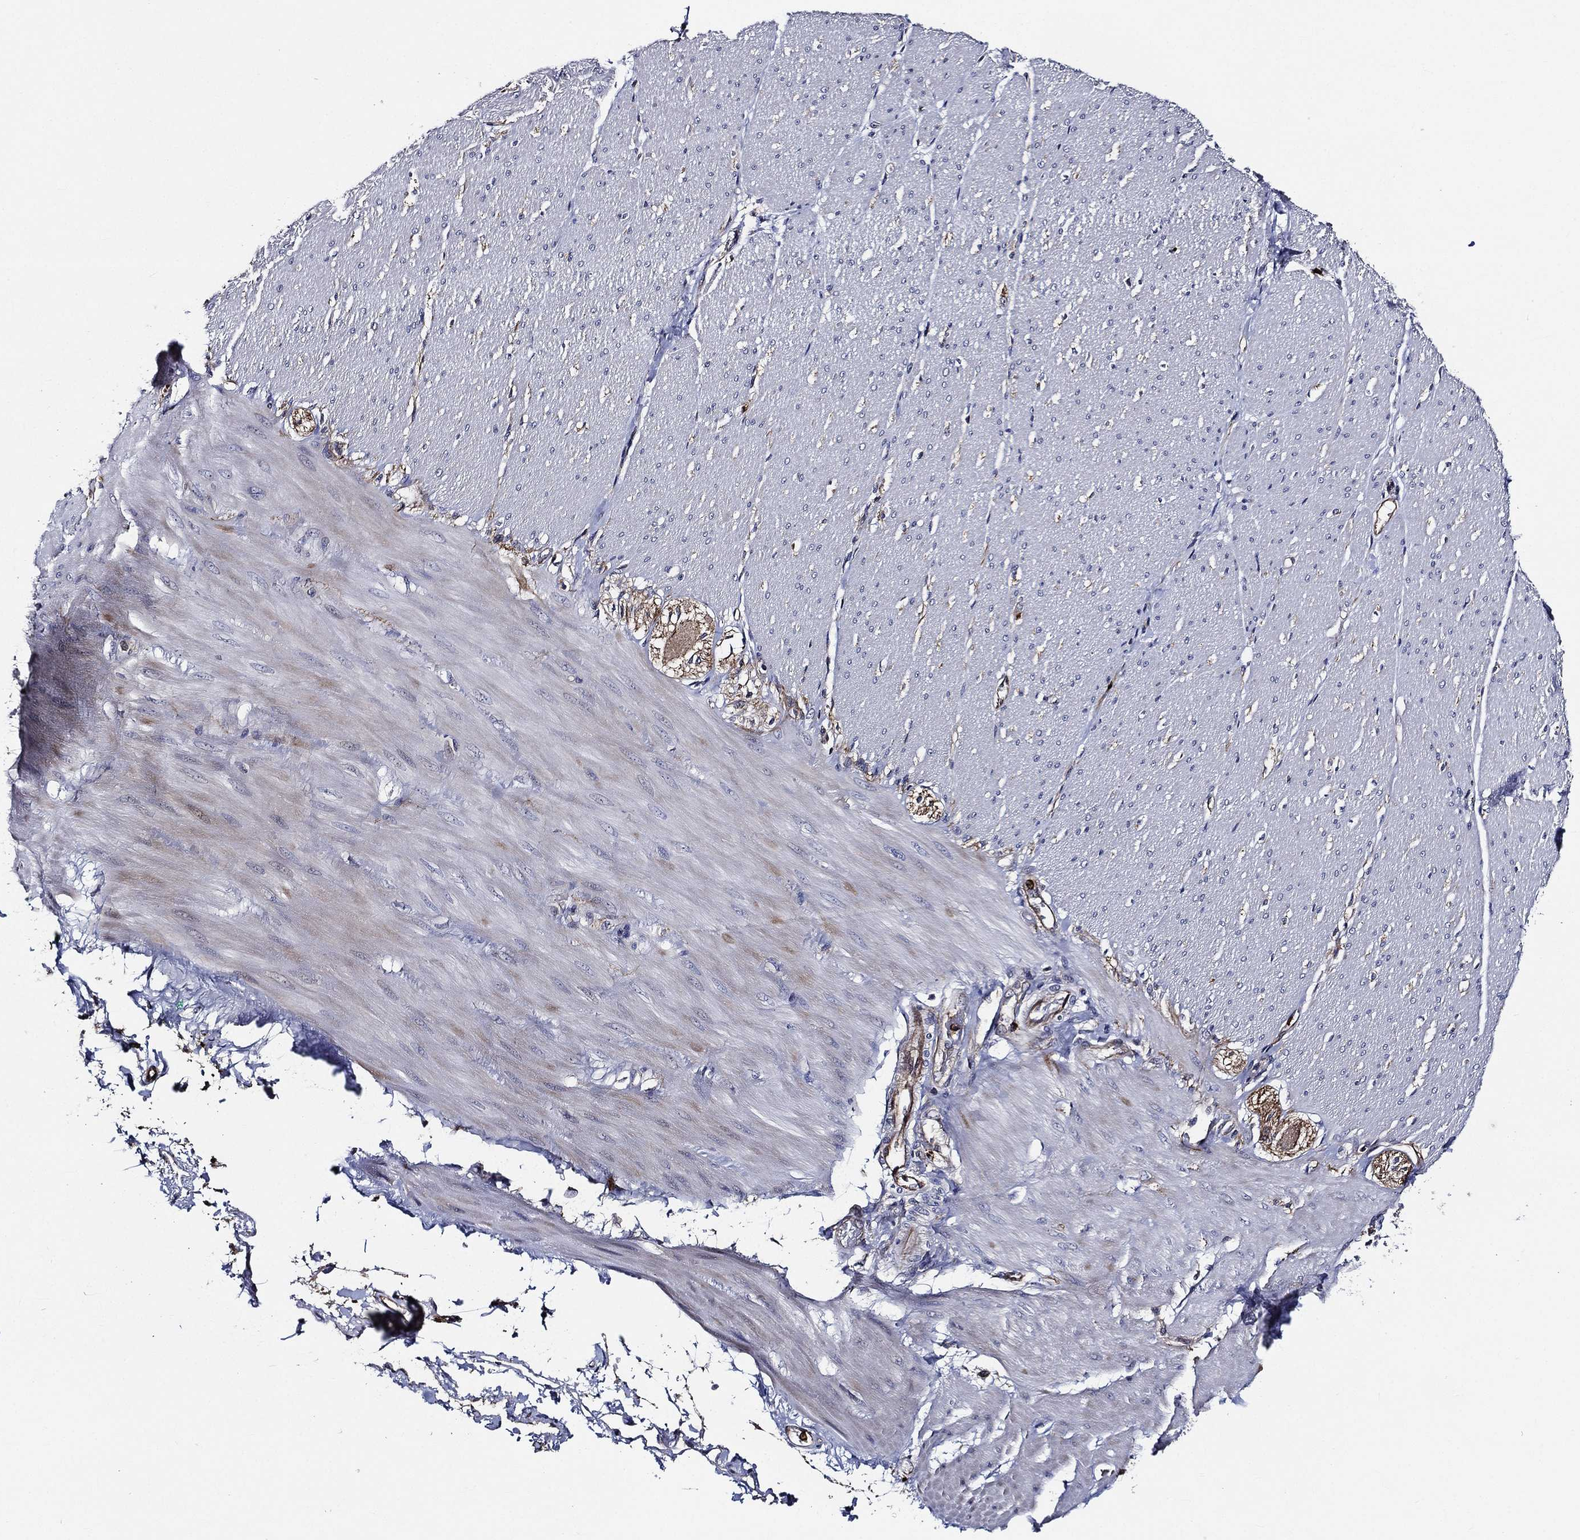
{"staining": {"intensity": "negative", "quantity": "none", "location": "none"}, "tissue": "adipose tissue", "cell_type": "Adipocytes", "image_type": "normal", "snomed": [{"axis": "morphology", "description": "Normal tissue, NOS"}, {"axis": "topography", "description": "Smooth muscle"}, {"axis": "topography", "description": "Duodenum"}, {"axis": "topography", "description": "Peripheral nerve tissue"}], "caption": "Histopathology image shows no significant protein expression in adipocytes of unremarkable adipose tissue. The staining is performed using DAB brown chromogen with nuclei counter-stained in using hematoxylin.", "gene": "KIF20B", "patient": {"sex": "female", "age": 61}}